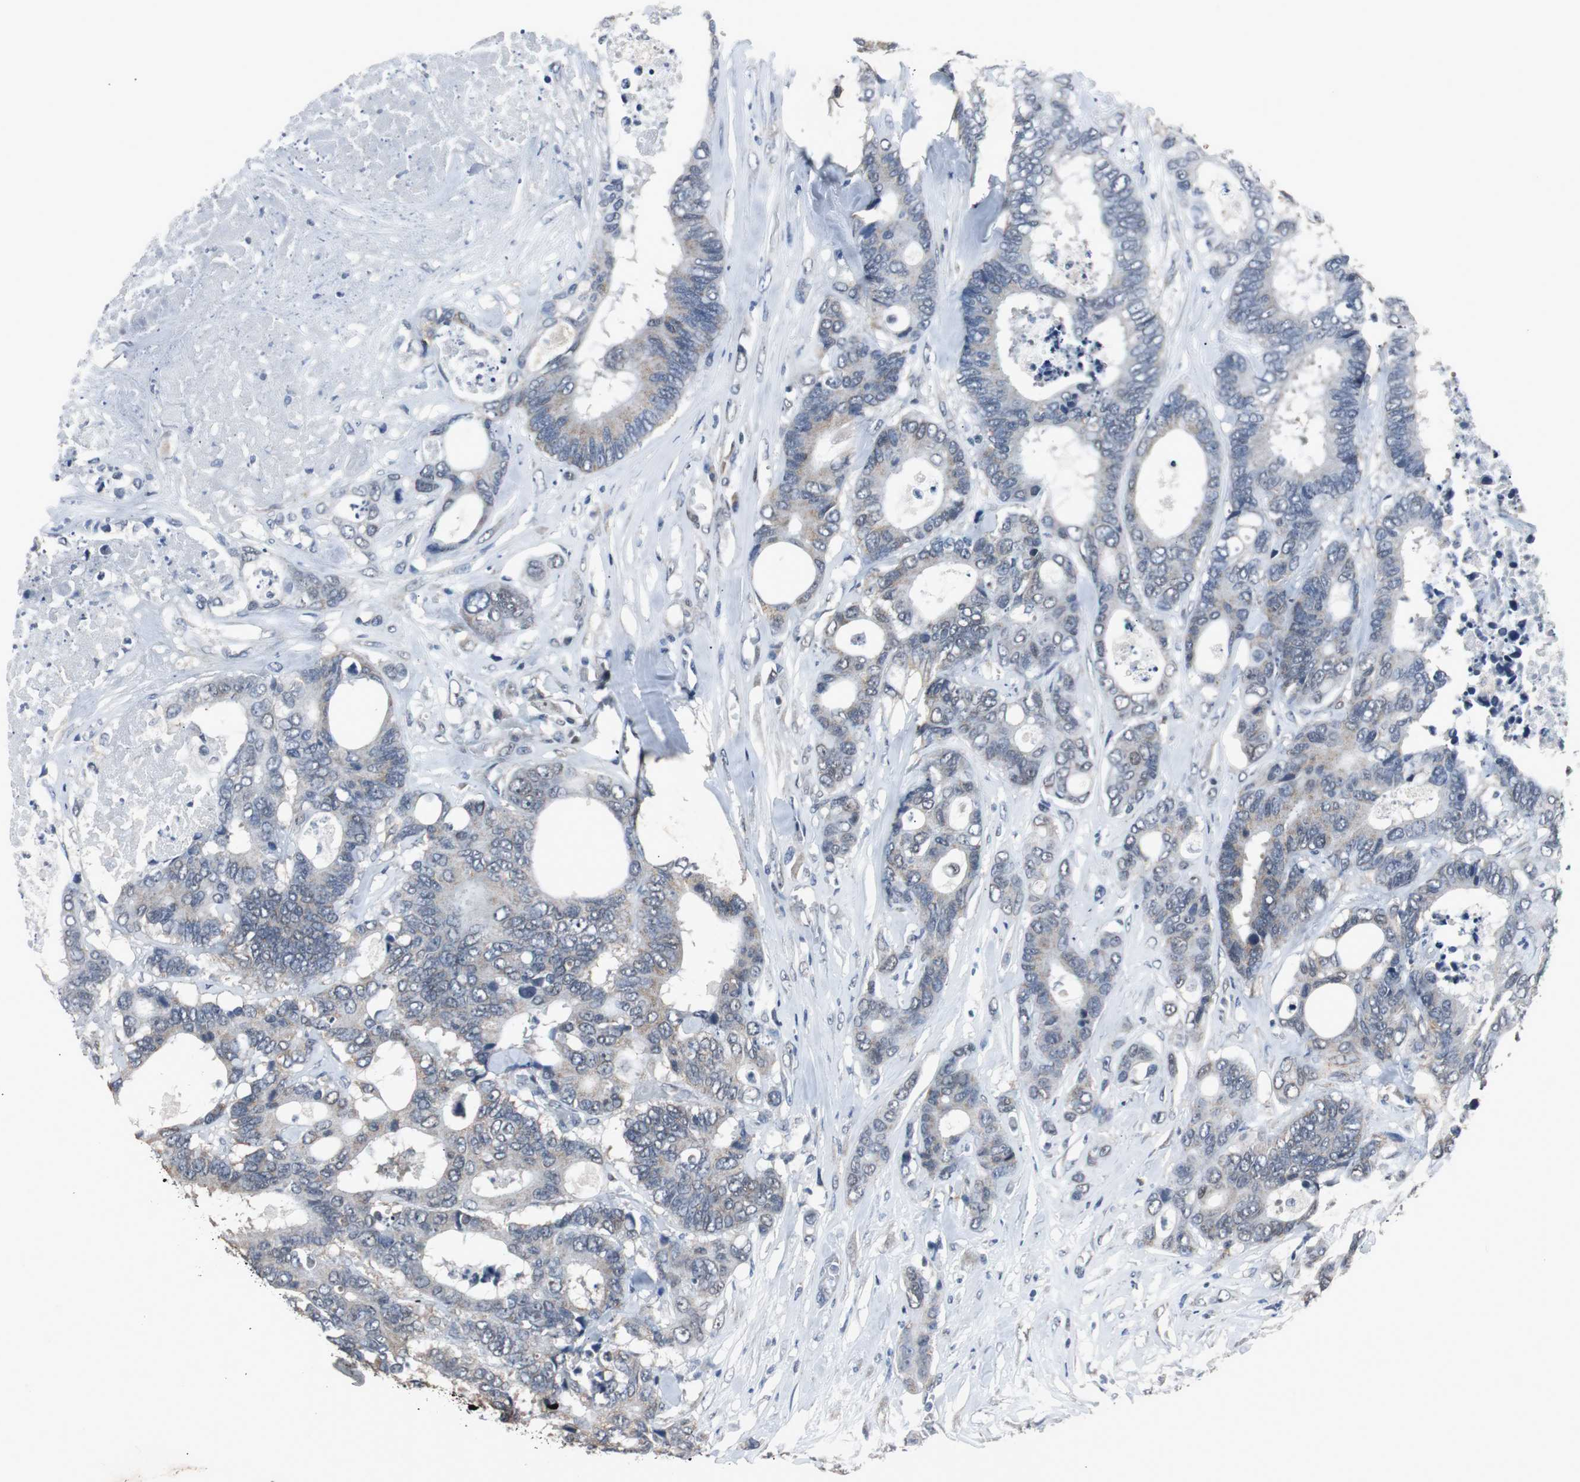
{"staining": {"intensity": "negative", "quantity": "none", "location": "none"}, "tissue": "colorectal cancer", "cell_type": "Tumor cells", "image_type": "cancer", "snomed": [{"axis": "morphology", "description": "Adenocarcinoma, NOS"}, {"axis": "topography", "description": "Rectum"}], "caption": "IHC image of human colorectal cancer (adenocarcinoma) stained for a protein (brown), which demonstrates no expression in tumor cells.", "gene": "ZHX2", "patient": {"sex": "male", "age": 55}}